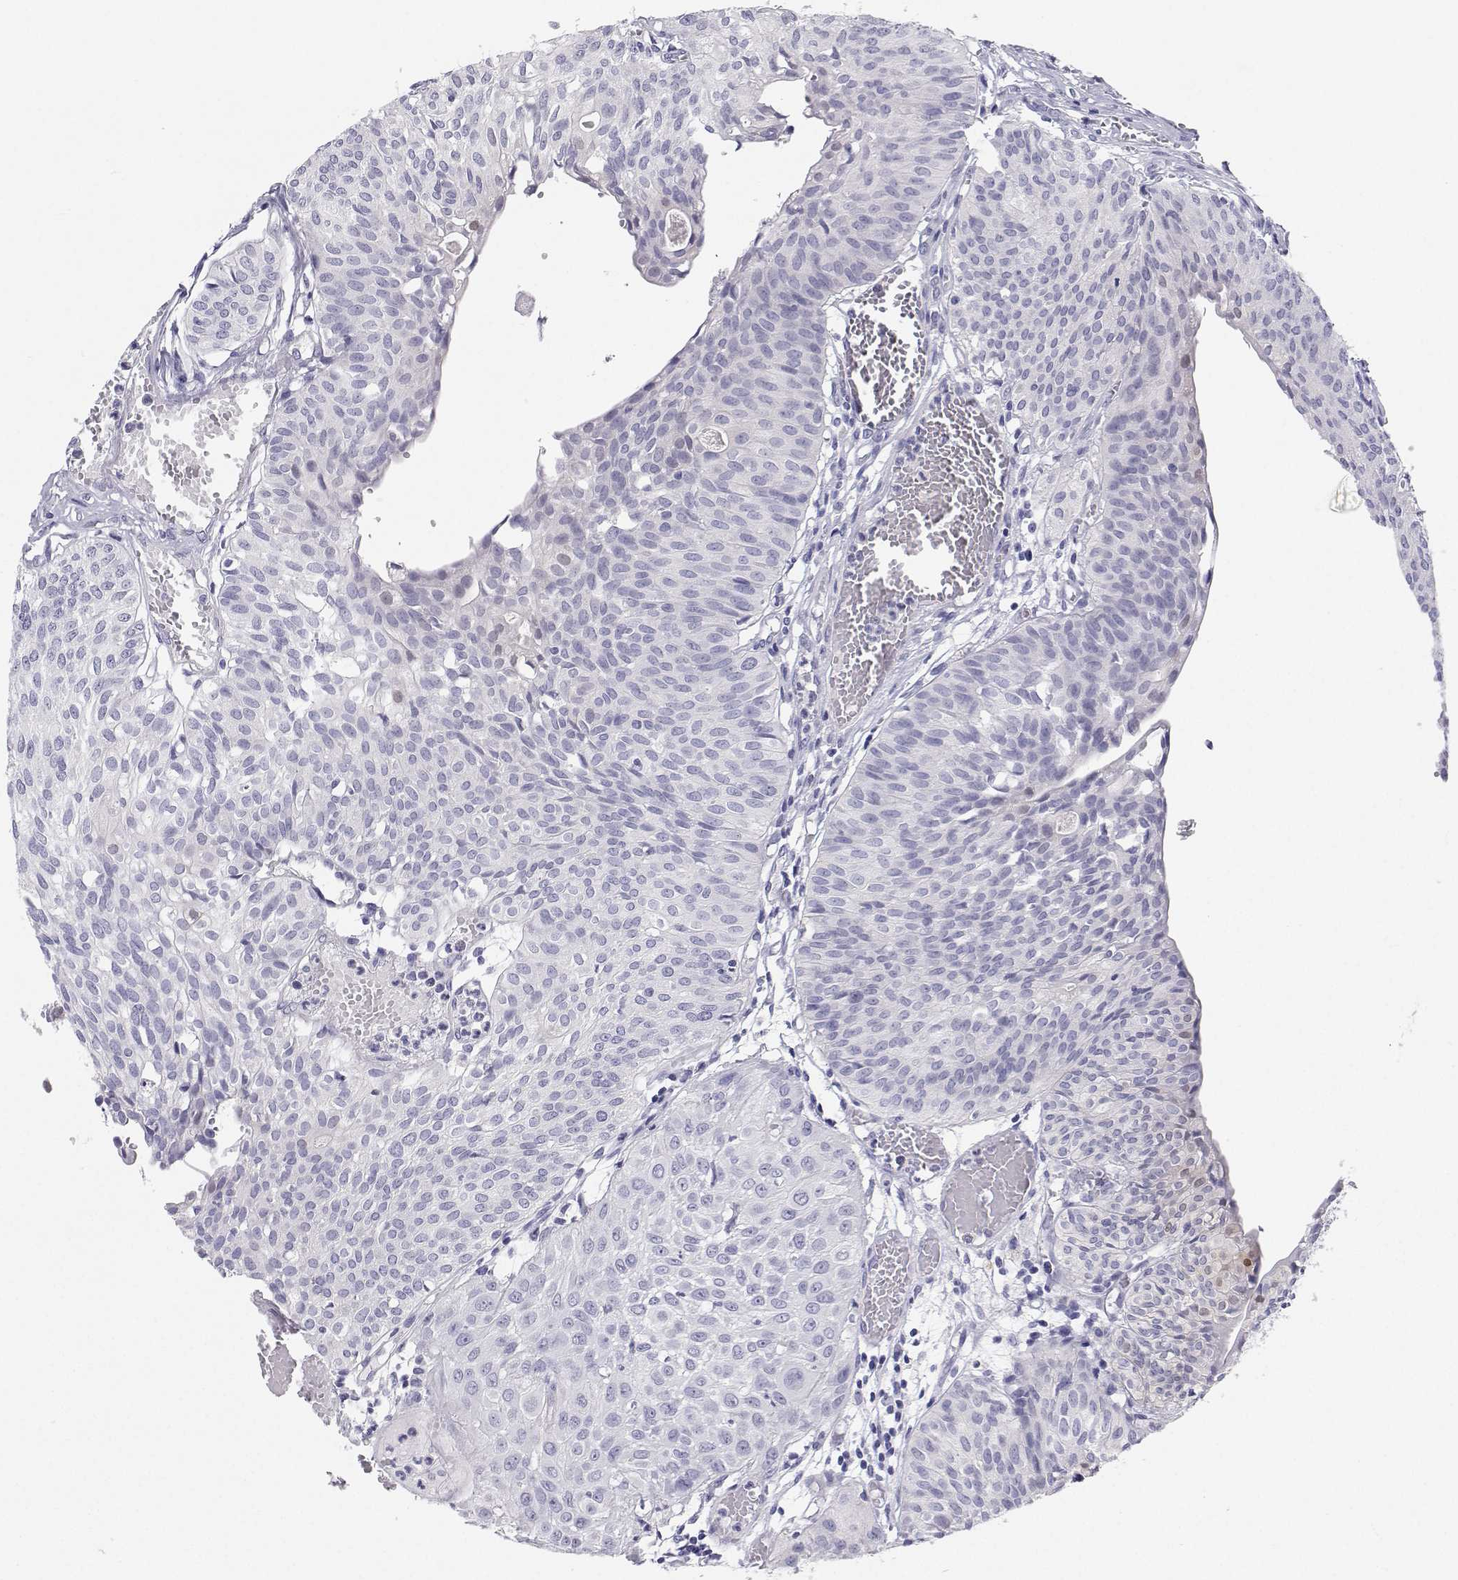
{"staining": {"intensity": "negative", "quantity": "none", "location": "none"}, "tissue": "urothelial cancer", "cell_type": "Tumor cells", "image_type": "cancer", "snomed": [{"axis": "morphology", "description": "Urothelial carcinoma, High grade"}, {"axis": "topography", "description": "Urinary bladder"}], "caption": "Tumor cells are negative for protein expression in human urothelial cancer.", "gene": "BHMT", "patient": {"sex": "male", "age": 57}}